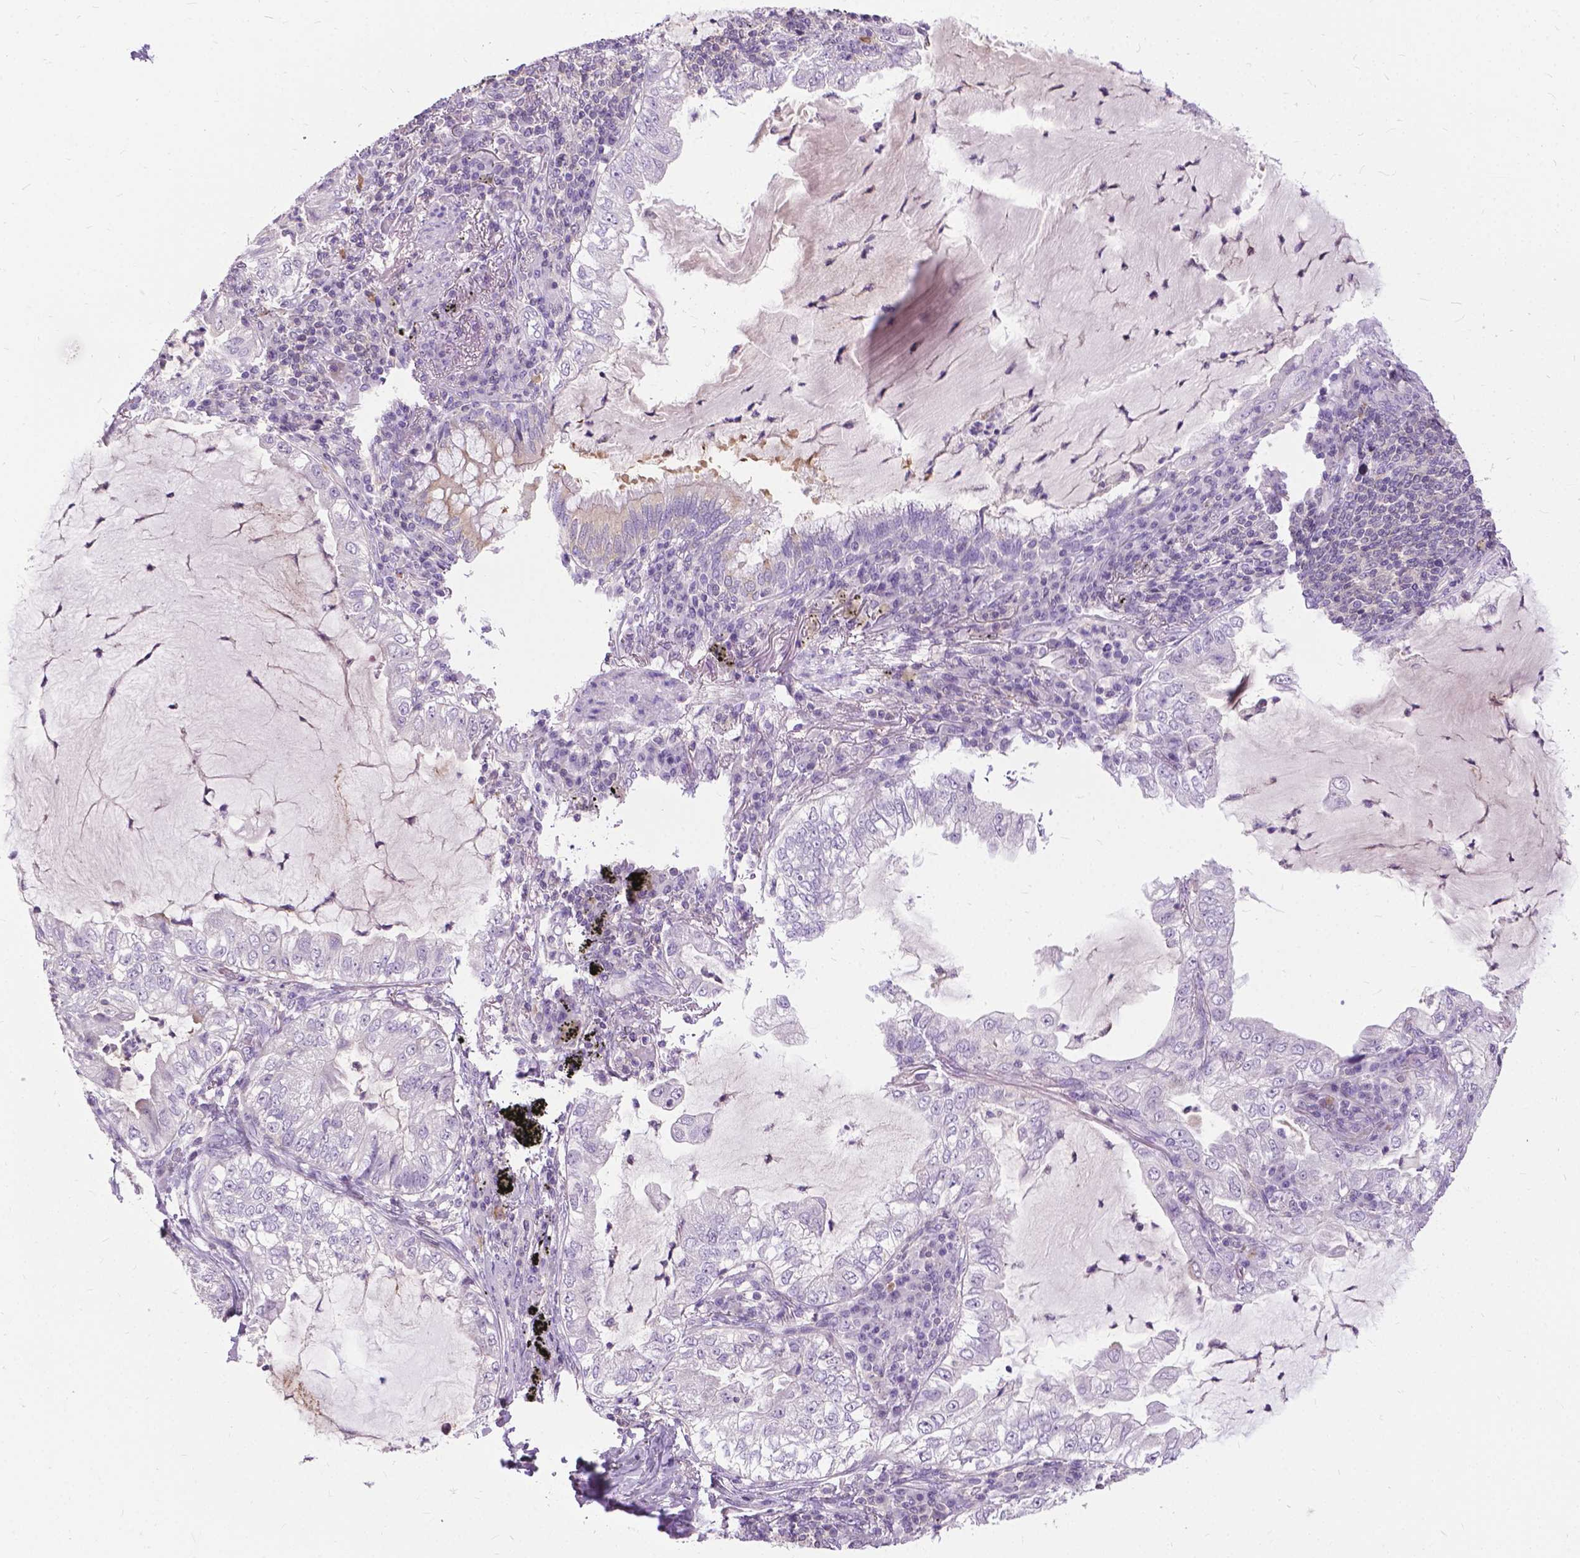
{"staining": {"intensity": "negative", "quantity": "none", "location": "none"}, "tissue": "lung cancer", "cell_type": "Tumor cells", "image_type": "cancer", "snomed": [{"axis": "morphology", "description": "Adenocarcinoma, NOS"}, {"axis": "topography", "description": "Lung"}], "caption": "Immunohistochemistry (IHC) photomicrograph of human lung adenocarcinoma stained for a protein (brown), which shows no staining in tumor cells.", "gene": "JAK3", "patient": {"sex": "female", "age": 73}}